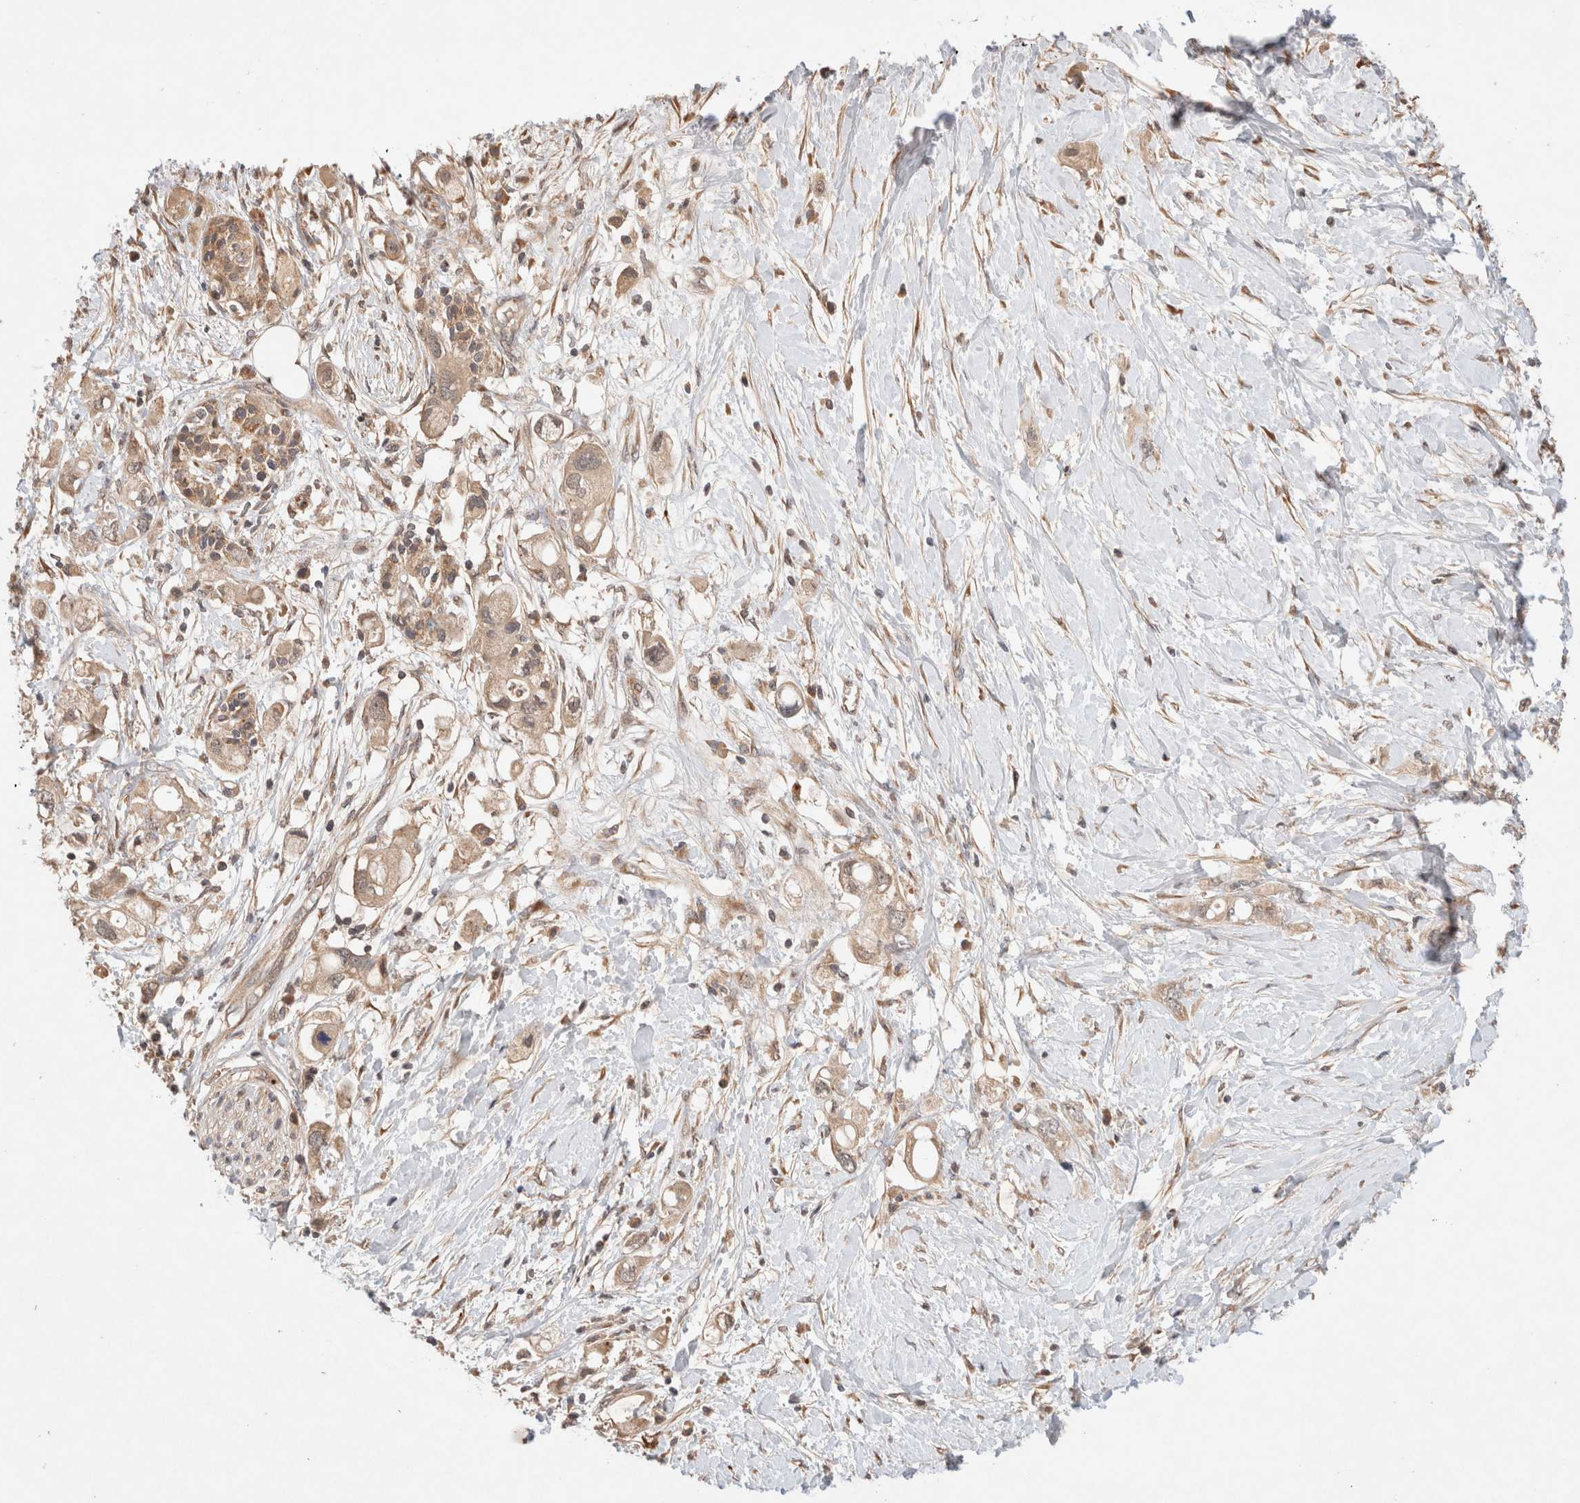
{"staining": {"intensity": "weak", "quantity": ">75%", "location": "cytoplasmic/membranous"}, "tissue": "pancreatic cancer", "cell_type": "Tumor cells", "image_type": "cancer", "snomed": [{"axis": "morphology", "description": "Adenocarcinoma, NOS"}, {"axis": "topography", "description": "Pancreas"}], "caption": "A brown stain highlights weak cytoplasmic/membranous staining of a protein in human pancreatic adenocarcinoma tumor cells. Using DAB (brown) and hematoxylin (blue) stains, captured at high magnification using brightfield microscopy.", "gene": "KLHL20", "patient": {"sex": "female", "age": 56}}